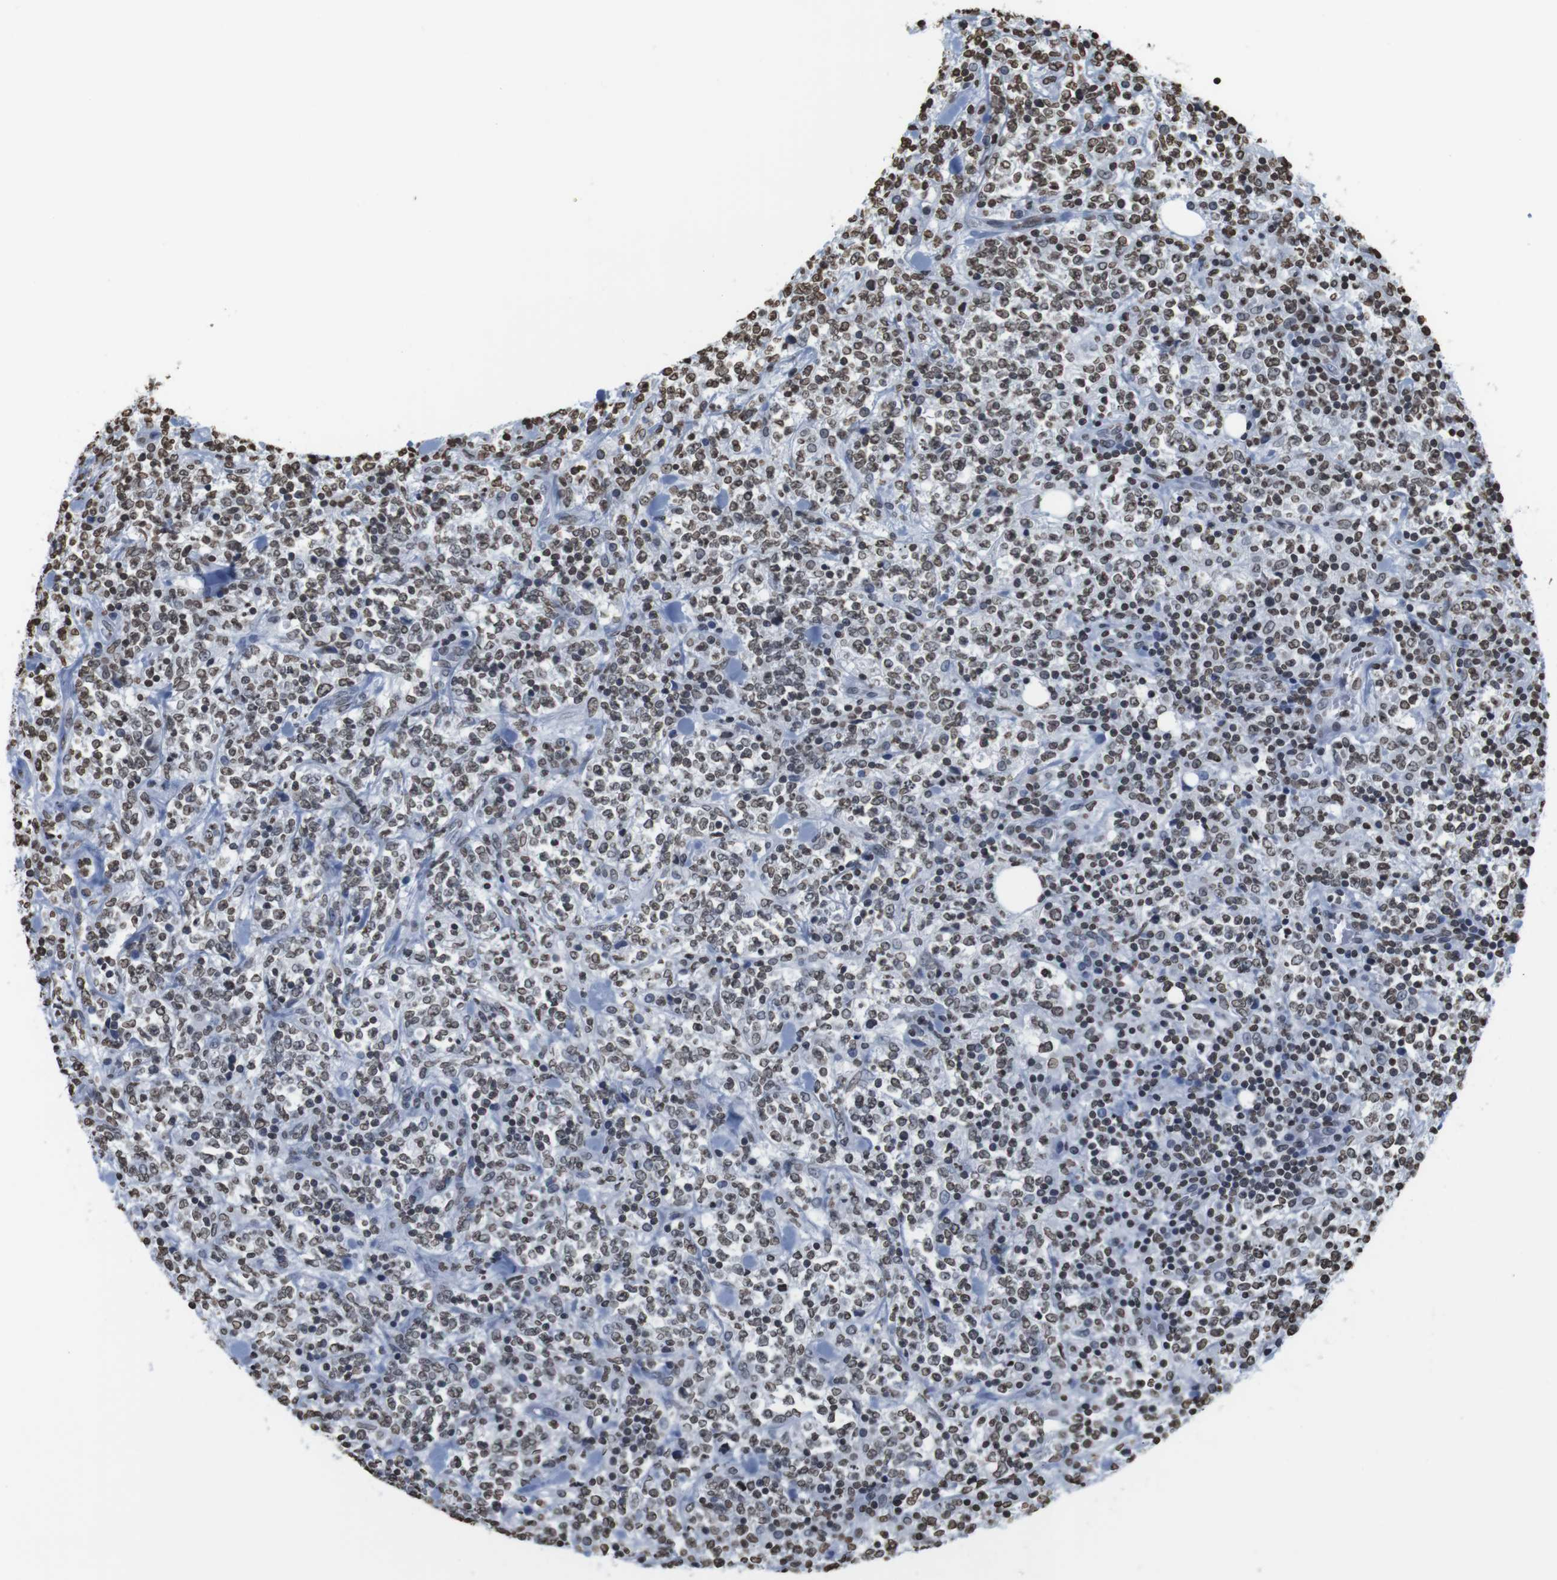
{"staining": {"intensity": "moderate", "quantity": "25%-75%", "location": "nuclear"}, "tissue": "lymphoma", "cell_type": "Tumor cells", "image_type": "cancer", "snomed": [{"axis": "morphology", "description": "Malignant lymphoma, non-Hodgkin's type, High grade"}, {"axis": "topography", "description": "Soft tissue"}], "caption": "High-power microscopy captured an immunohistochemistry (IHC) histopathology image of malignant lymphoma, non-Hodgkin's type (high-grade), revealing moderate nuclear positivity in approximately 25%-75% of tumor cells.", "gene": "BSX", "patient": {"sex": "male", "age": 18}}